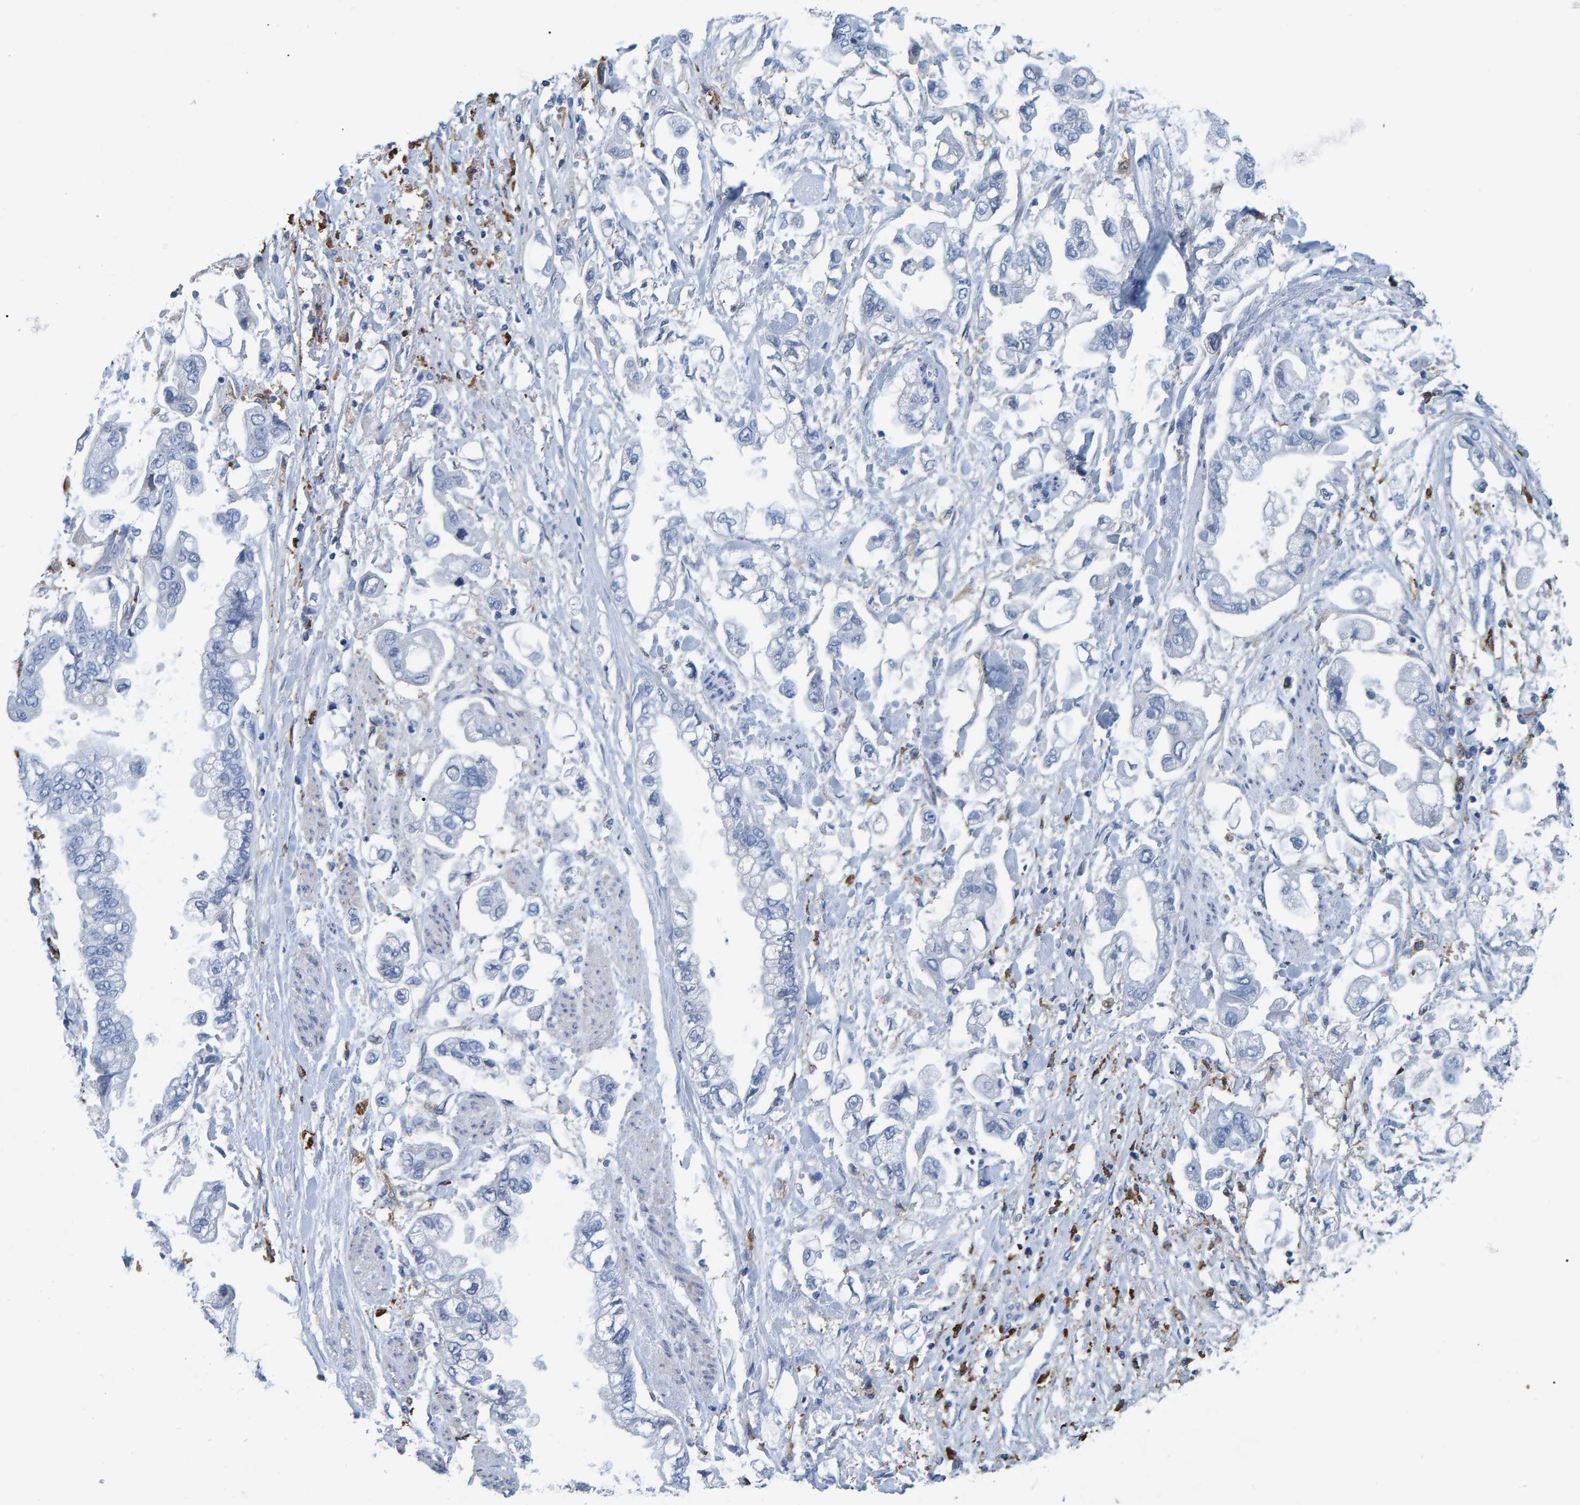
{"staining": {"intensity": "negative", "quantity": "none", "location": "none"}, "tissue": "stomach cancer", "cell_type": "Tumor cells", "image_type": "cancer", "snomed": [{"axis": "morphology", "description": "Normal tissue, NOS"}, {"axis": "morphology", "description": "Adenocarcinoma, NOS"}, {"axis": "topography", "description": "Stomach"}], "caption": "Stomach cancer (adenocarcinoma) stained for a protein using immunohistochemistry shows no positivity tumor cells.", "gene": "IDO1", "patient": {"sex": "male", "age": 62}}